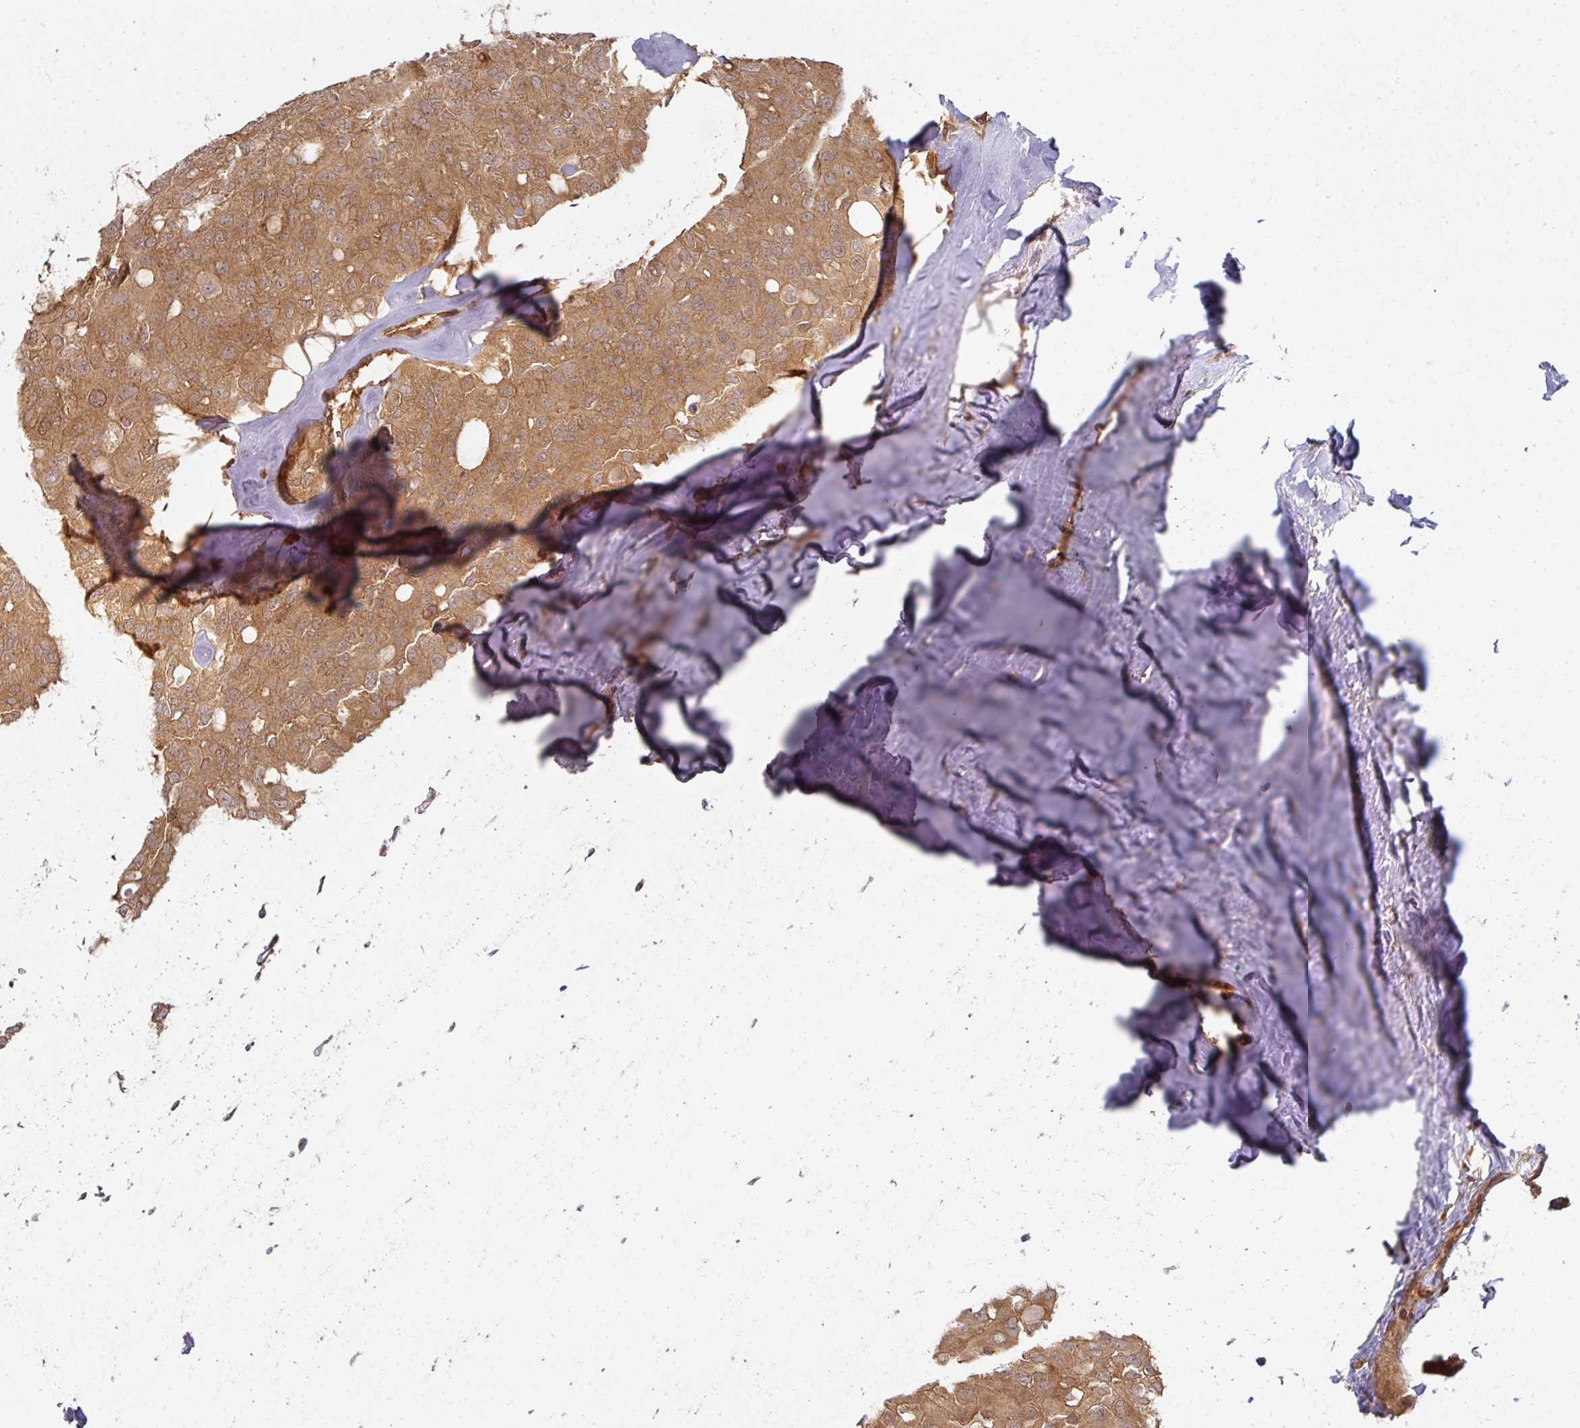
{"staining": {"intensity": "moderate", "quantity": ">75%", "location": "cytoplasmic/membranous"}, "tissue": "thyroid cancer", "cell_type": "Tumor cells", "image_type": "cancer", "snomed": [{"axis": "morphology", "description": "Follicular adenoma carcinoma, NOS"}, {"axis": "topography", "description": "Thyroid gland"}], "caption": "This histopathology image demonstrates IHC staining of thyroid cancer, with medium moderate cytoplasmic/membranous staining in about >75% of tumor cells.", "gene": "EIF4EBP2", "patient": {"sex": "male", "age": 75}}